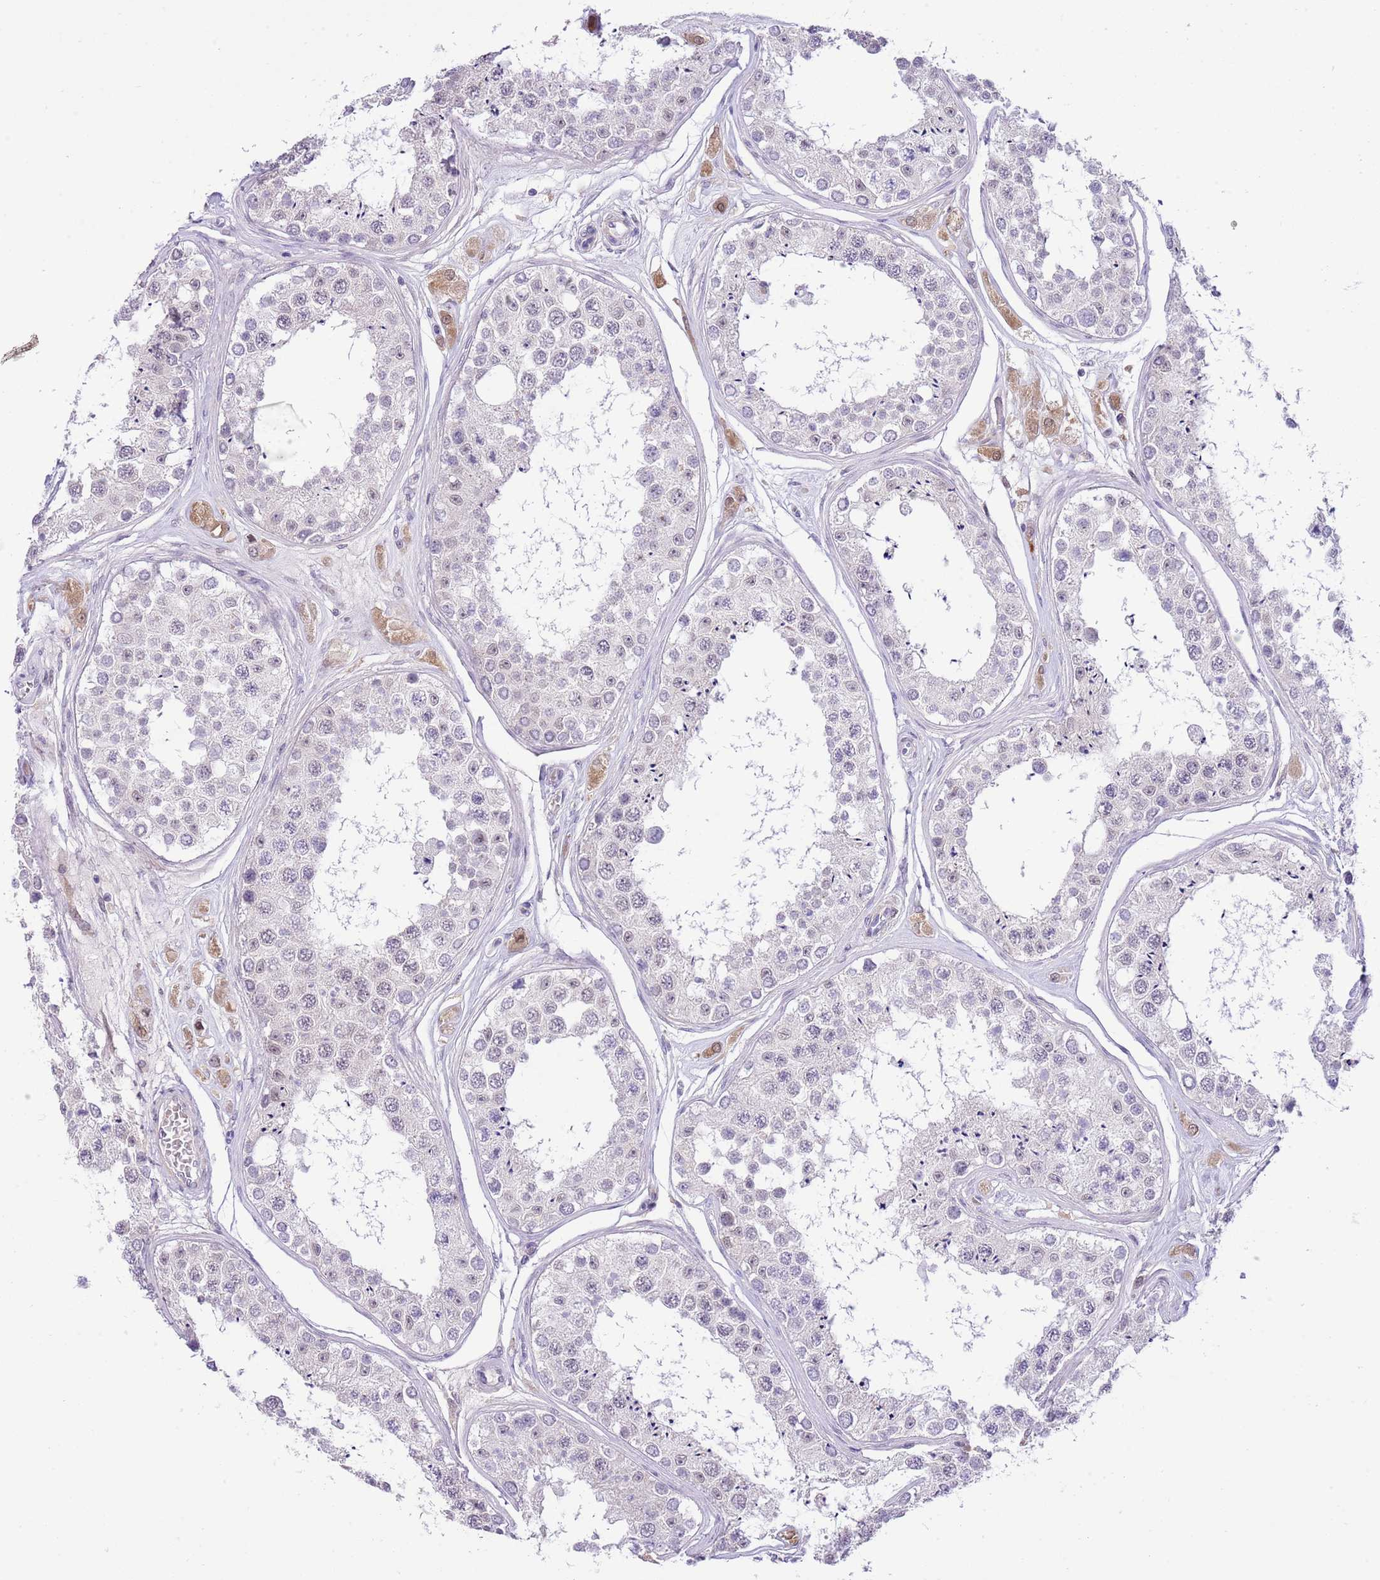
{"staining": {"intensity": "negative", "quantity": "none", "location": "none"}, "tissue": "testis", "cell_type": "Cells in seminiferous ducts", "image_type": "normal", "snomed": [{"axis": "morphology", "description": "Normal tissue, NOS"}, {"axis": "topography", "description": "Testis"}], "caption": "Photomicrograph shows no significant protein staining in cells in seminiferous ducts of normal testis.", "gene": "GALK2", "patient": {"sex": "male", "age": 25}}